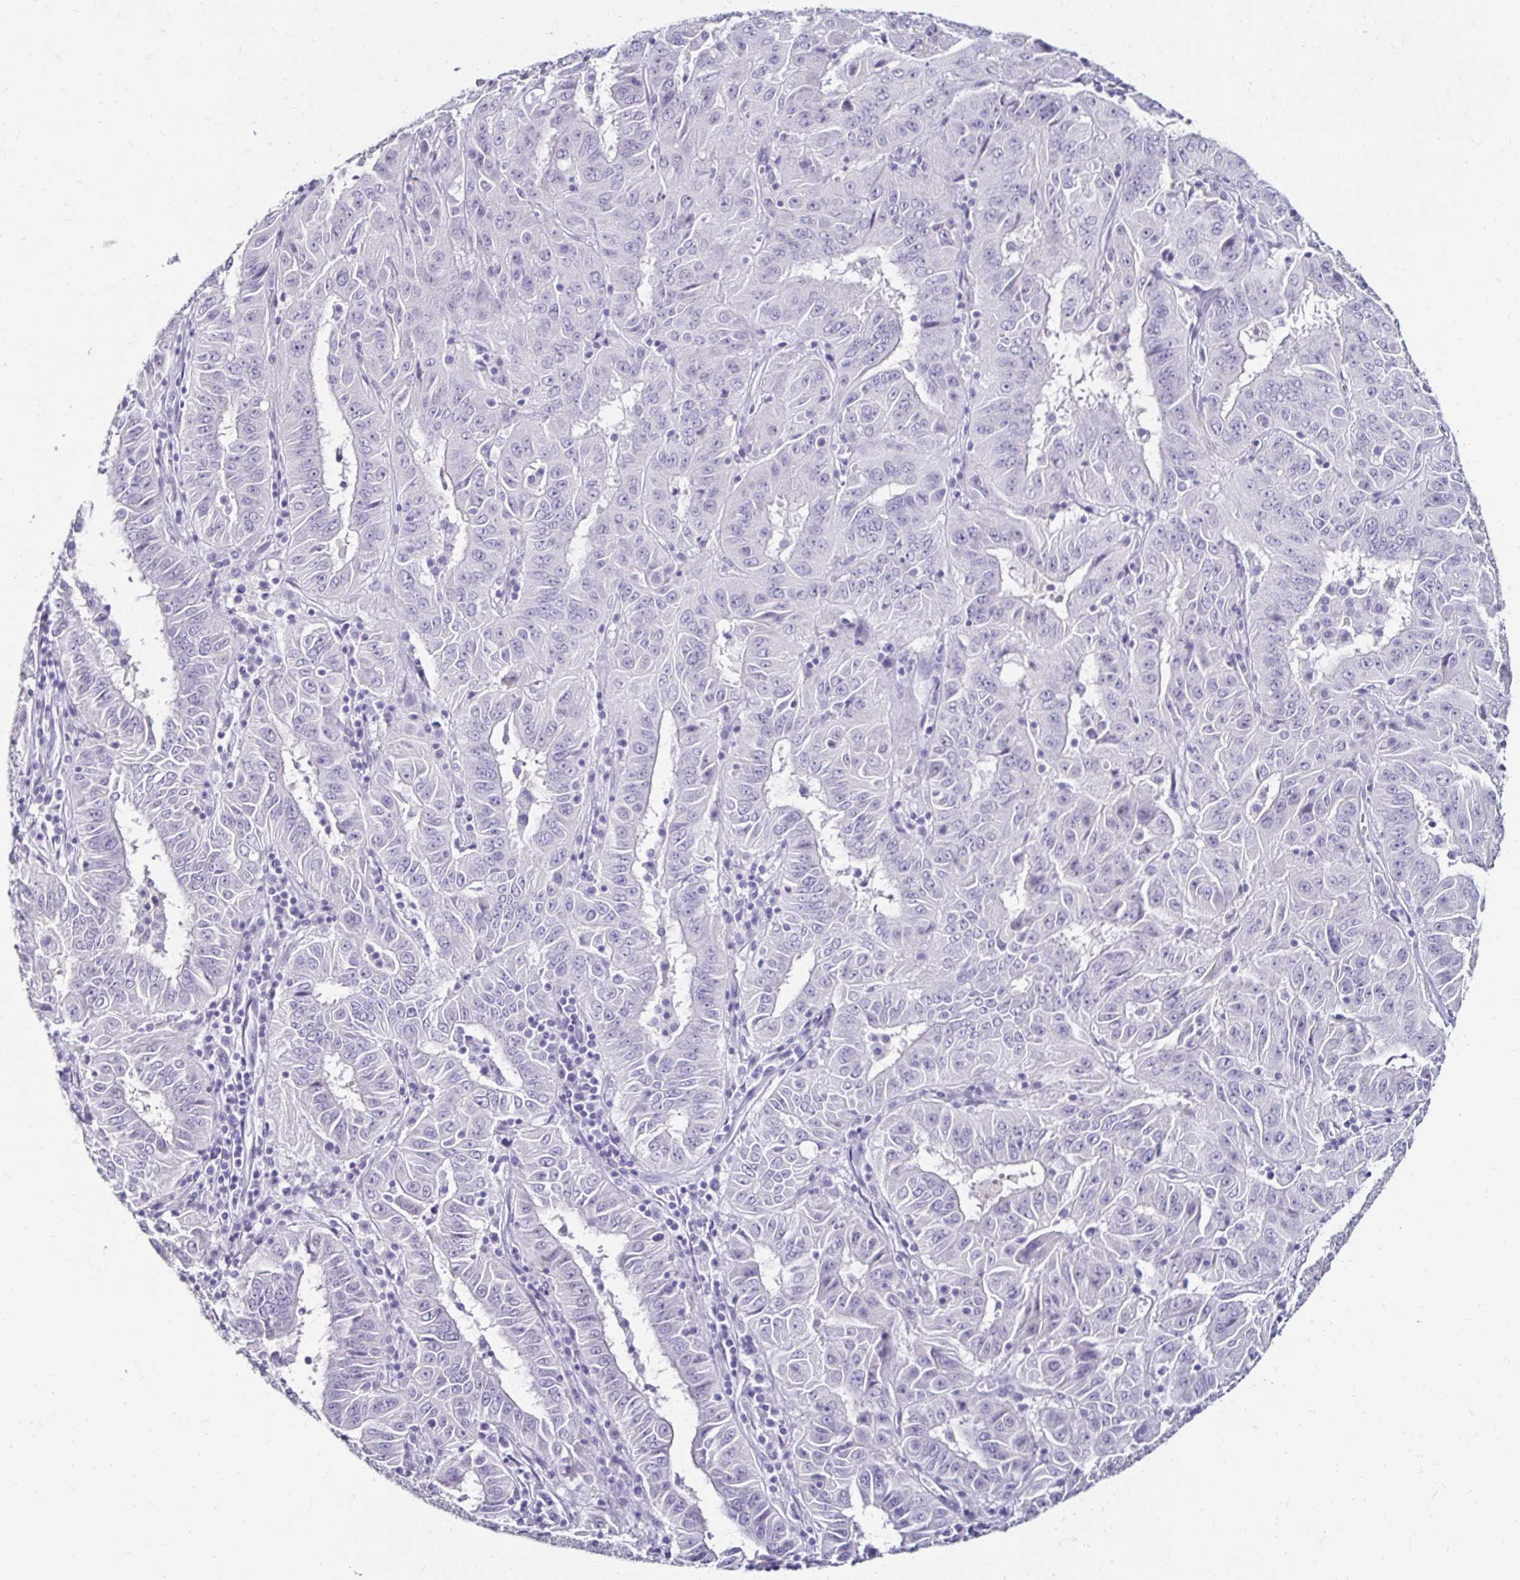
{"staining": {"intensity": "negative", "quantity": "none", "location": "none"}, "tissue": "pancreatic cancer", "cell_type": "Tumor cells", "image_type": "cancer", "snomed": [{"axis": "morphology", "description": "Adenocarcinoma, NOS"}, {"axis": "topography", "description": "Pancreas"}], "caption": "DAB immunohistochemical staining of pancreatic cancer exhibits no significant staining in tumor cells.", "gene": "TOMM34", "patient": {"sex": "male", "age": 63}}